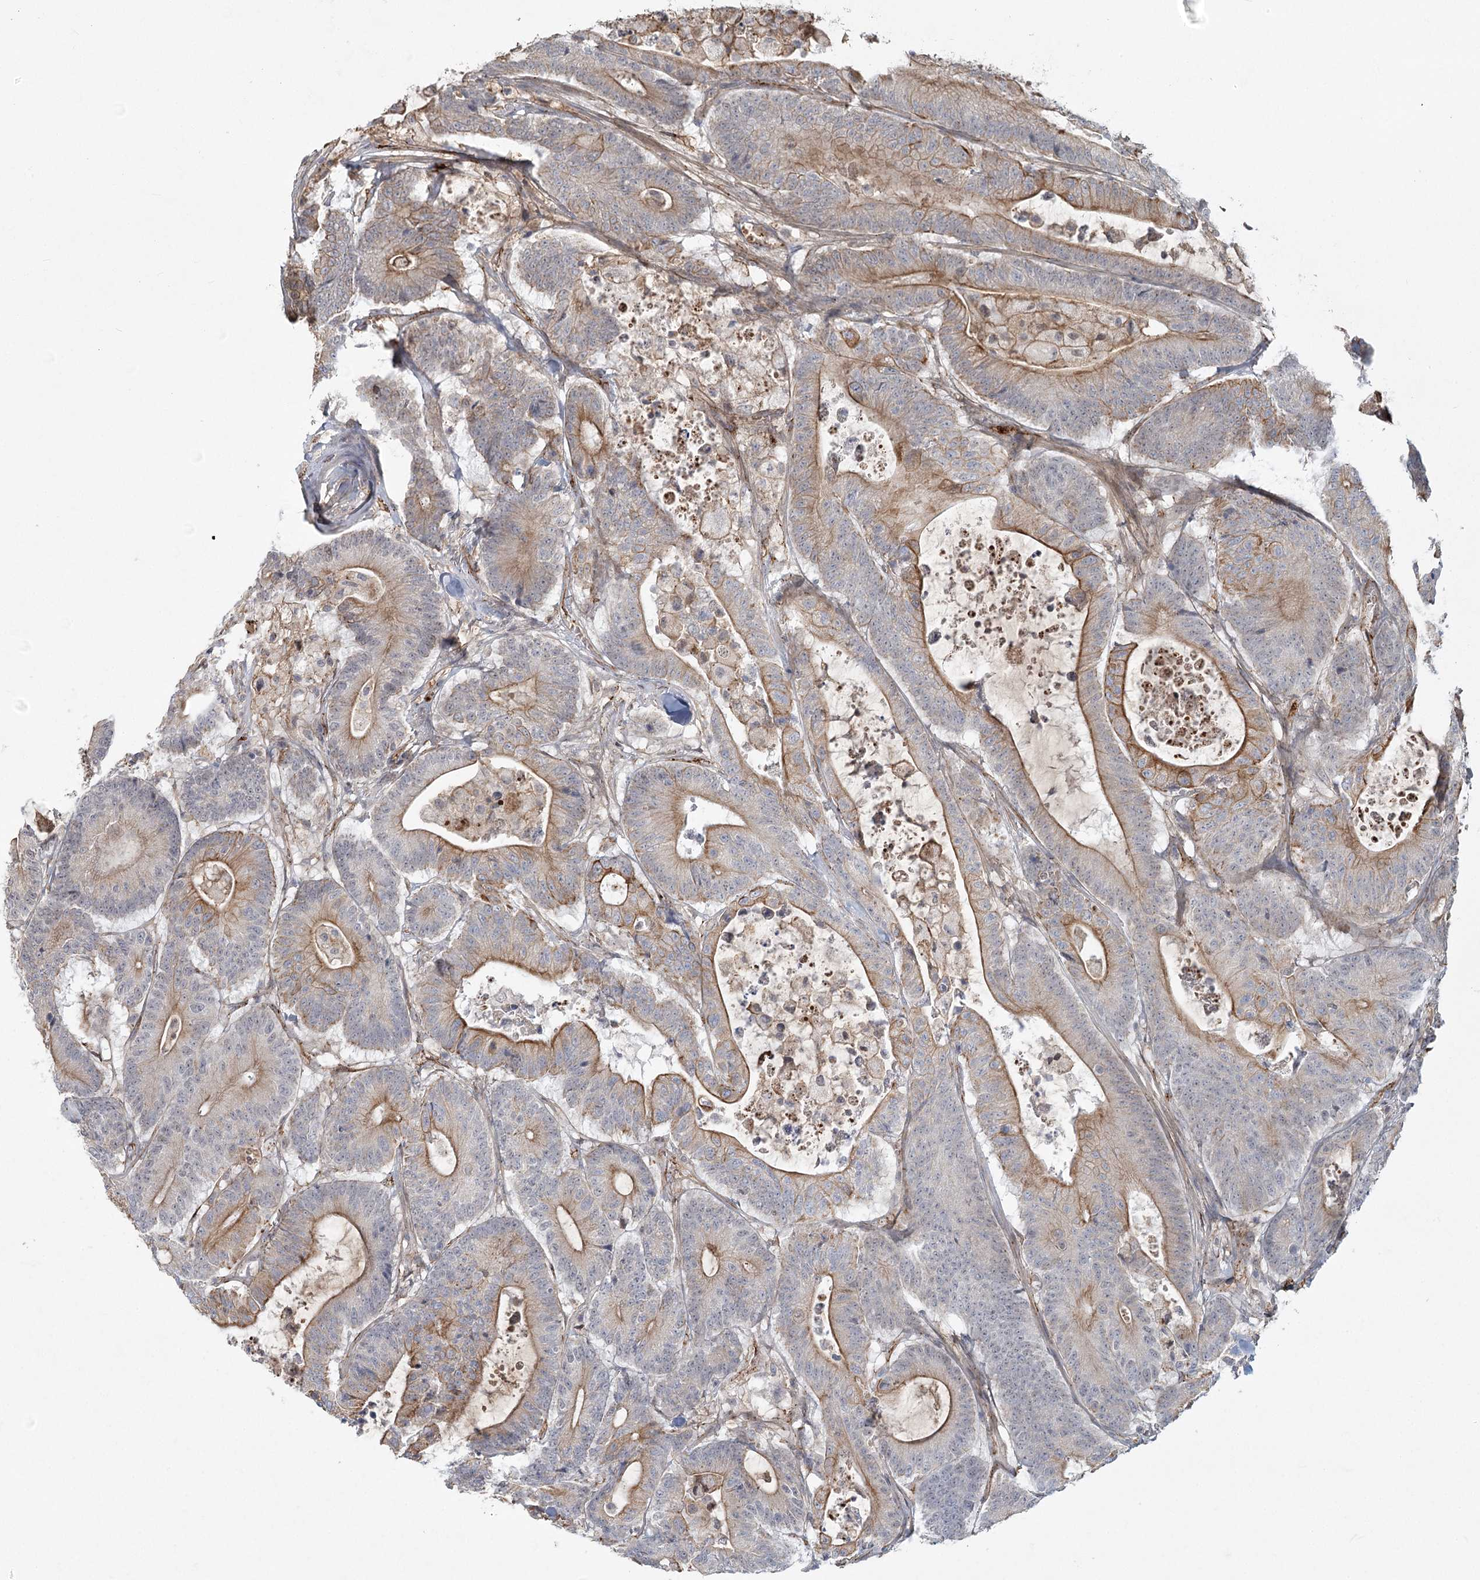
{"staining": {"intensity": "moderate", "quantity": "25%-75%", "location": "cytoplasmic/membranous"}, "tissue": "colorectal cancer", "cell_type": "Tumor cells", "image_type": "cancer", "snomed": [{"axis": "morphology", "description": "Adenocarcinoma, NOS"}, {"axis": "topography", "description": "Colon"}], "caption": "Adenocarcinoma (colorectal) stained with a protein marker demonstrates moderate staining in tumor cells.", "gene": "KBTBD4", "patient": {"sex": "female", "age": 84}}